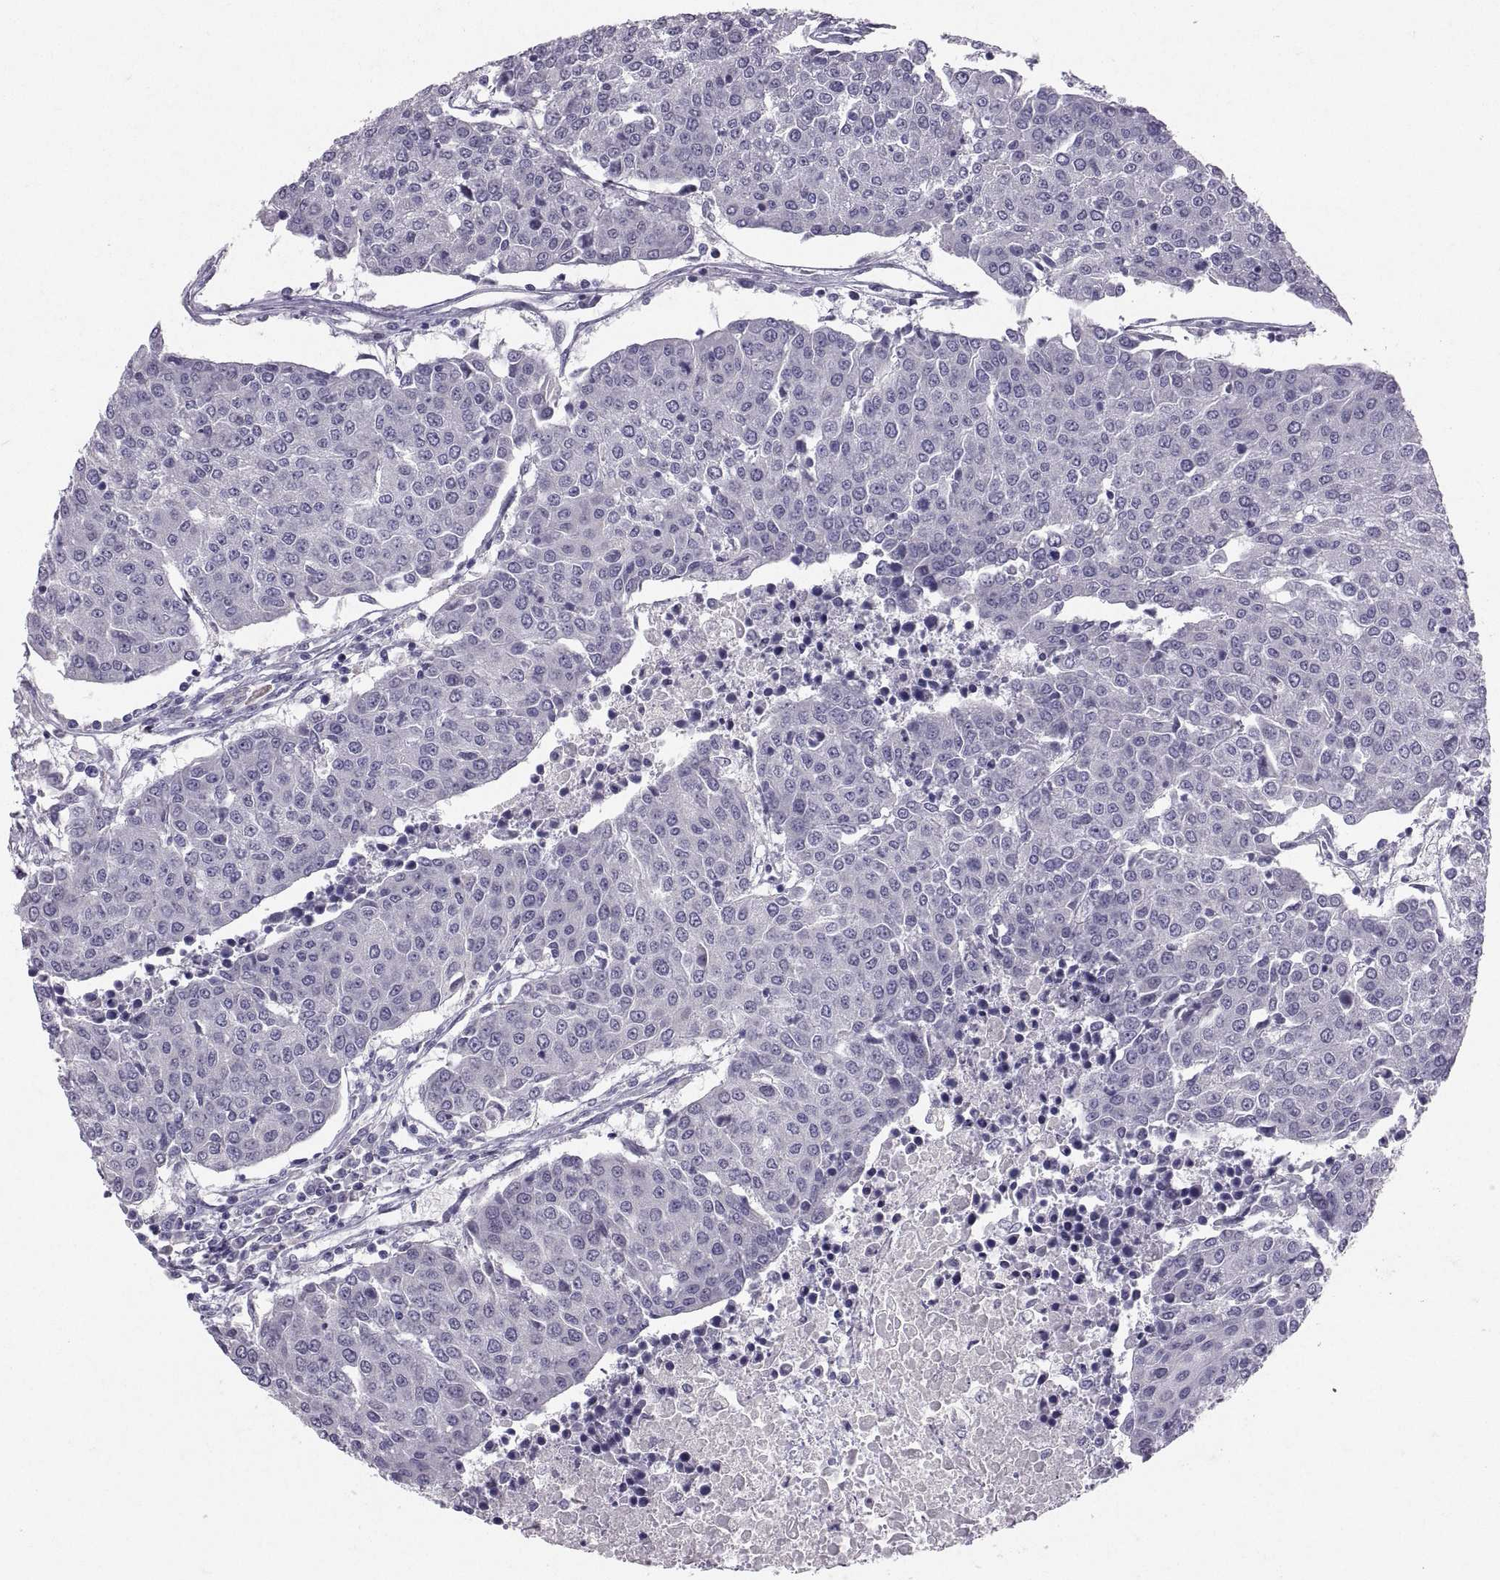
{"staining": {"intensity": "negative", "quantity": "none", "location": "none"}, "tissue": "urothelial cancer", "cell_type": "Tumor cells", "image_type": "cancer", "snomed": [{"axis": "morphology", "description": "Urothelial carcinoma, High grade"}, {"axis": "topography", "description": "Urinary bladder"}], "caption": "Tumor cells are negative for protein expression in human urothelial cancer. (DAB immunohistochemistry (IHC) visualized using brightfield microscopy, high magnification).", "gene": "PTN", "patient": {"sex": "female", "age": 85}}